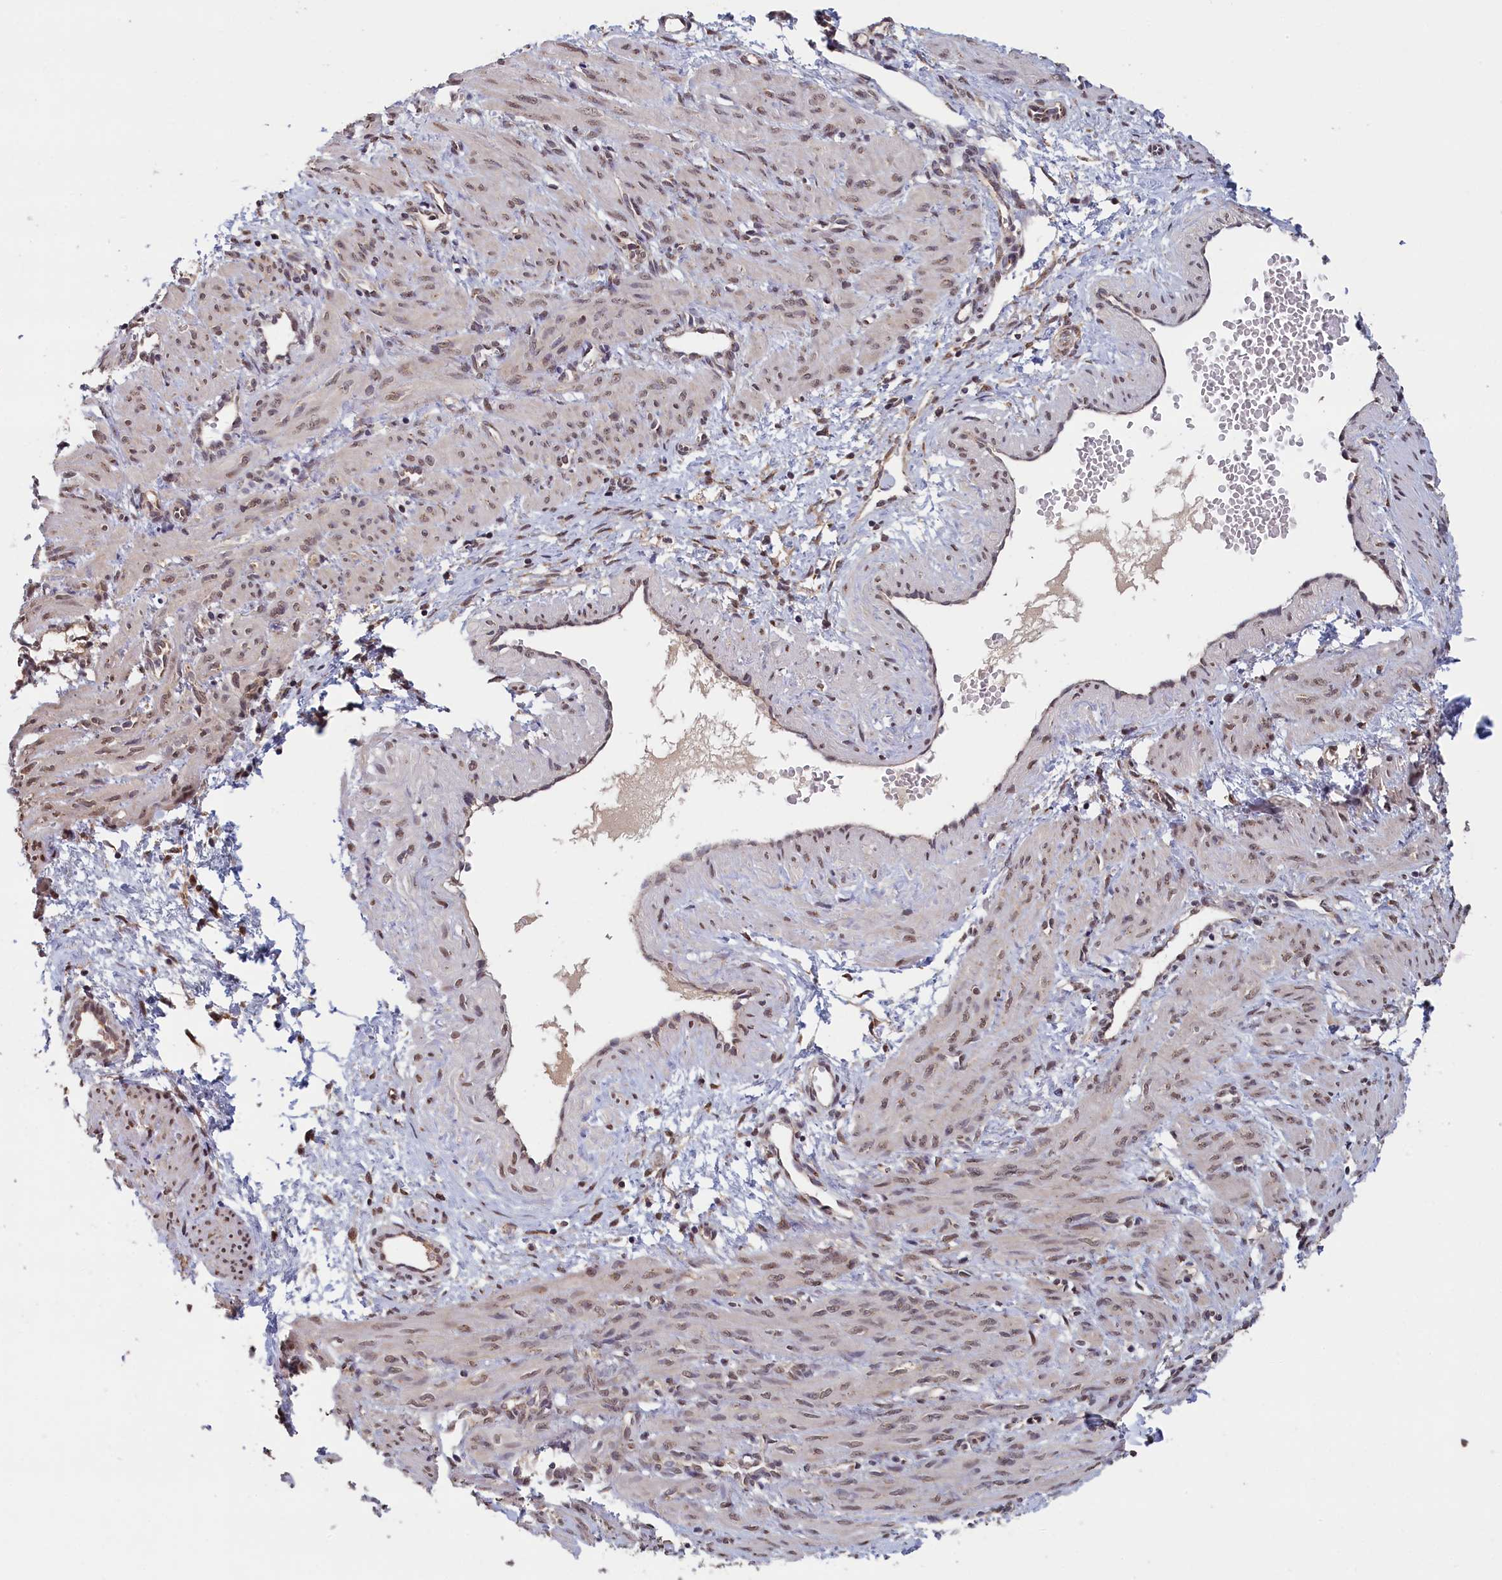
{"staining": {"intensity": "moderate", "quantity": "25%-75%", "location": "nuclear"}, "tissue": "smooth muscle", "cell_type": "Smooth muscle cells", "image_type": "normal", "snomed": [{"axis": "morphology", "description": "Normal tissue, NOS"}, {"axis": "topography", "description": "Endometrium"}], "caption": "IHC photomicrograph of normal smooth muscle stained for a protein (brown), which shows medium levels of moderate nuclear expression in approximately 25%-75% of smooth muscle cells.", "gene": "PIGQ", "patient": {"sex": "female", "age": 33}}